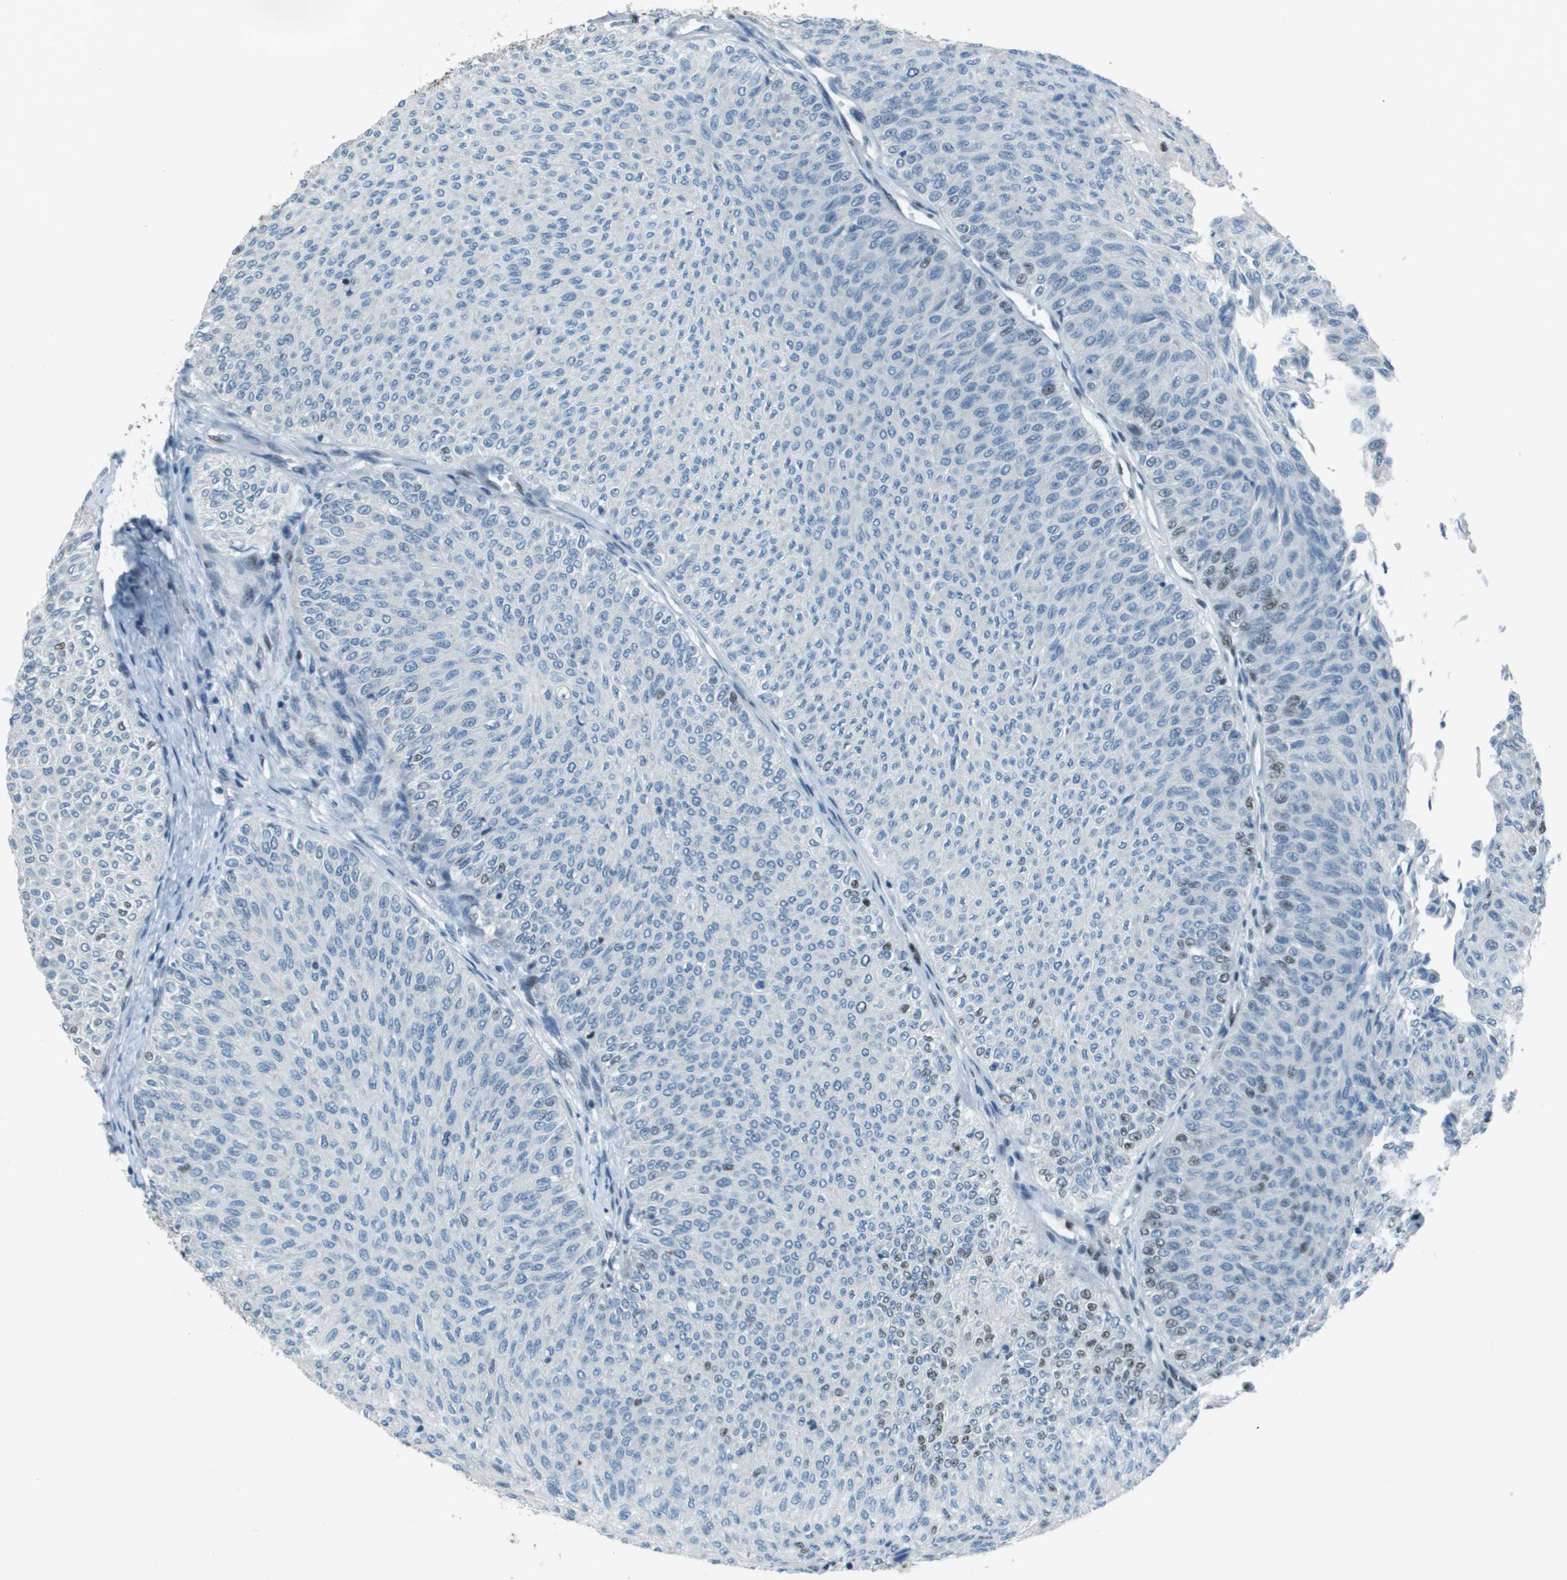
{"staining": {"intensity": "weak", "quantity": "<25%", "location": "nuclear"}, "tissue": "urothelial cancer", "cell_type": "Tumor cells", "image_type": "cancer", "snomed": [{"axis": "morphology", "description": "Urothelial carcinoma, Low grade"}, {"axis": "topography", "description": "Urinary bladder"}], "caption": "Protein analysis of low-grade urothelial carcinoma demonstrates no significant positivity in tumor cells. The staining is performed using DAB brown chromogen with nuclei counter-stained in using hematoxylin.", "gene": "DEPDC1", "patient": {"sex": "male", "age": 78}}